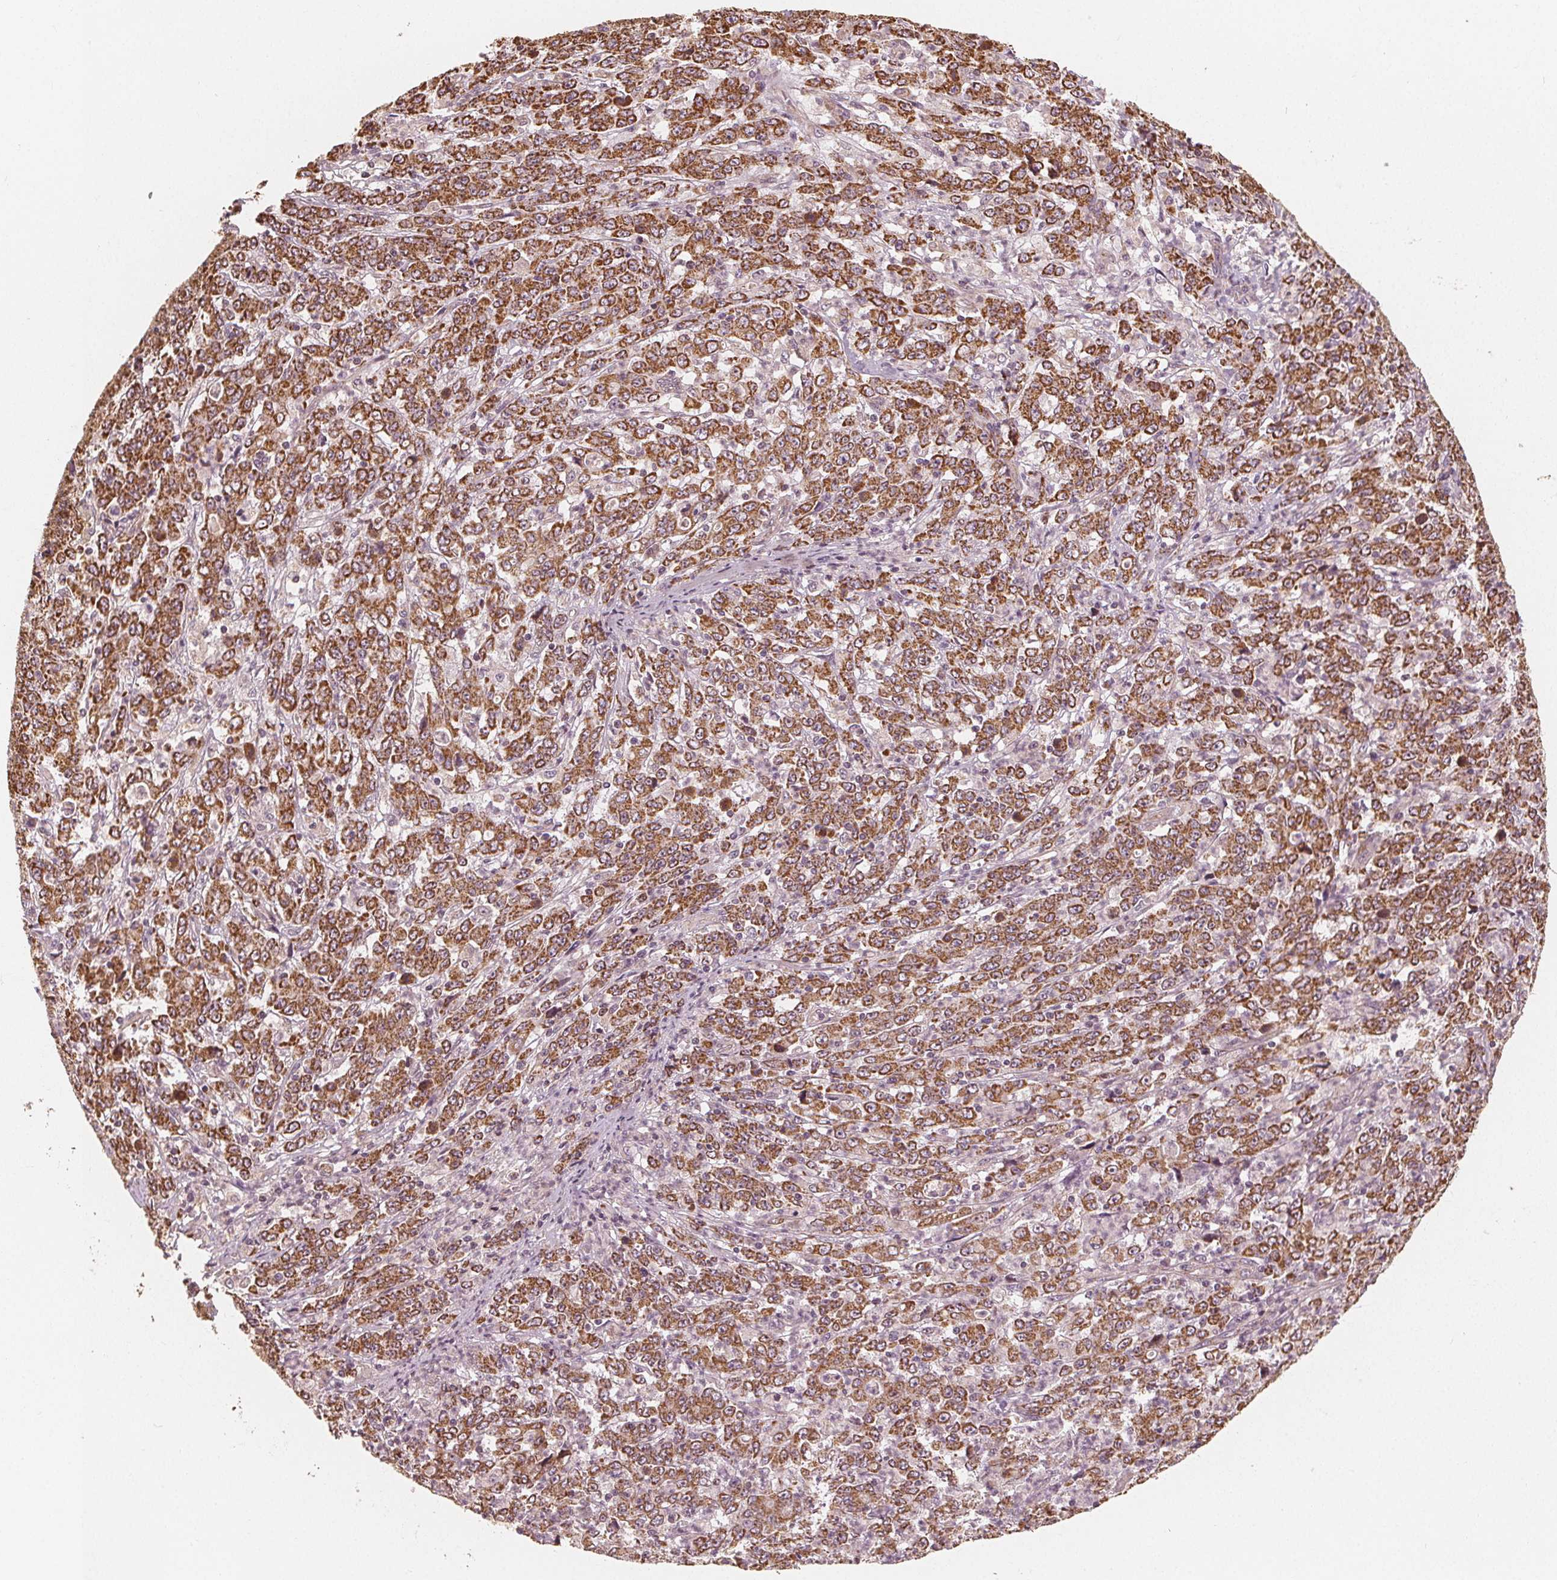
{"staining": {"intensity": "strong", "quantity": ">75%", "location": "cytoplasmic/membranous"}, "tissue": "stomach cancer", "cell_type": "Tumor cells", "image_type": "cancer", "snomed": [{"axis": "morphology", "description": "Adenocarcinoma, NOS"}, {"axis": "topography", "description": "Stomach, lower"}], "caption": "Immunohistochemical staining of adenocarcinoma (stomach) shows high levels of strong cytoplasmic/membranous expression in approximately >75% of tumor cells.", "gene": "PEX26", "patient": {"sex": "female", "age": 71}}